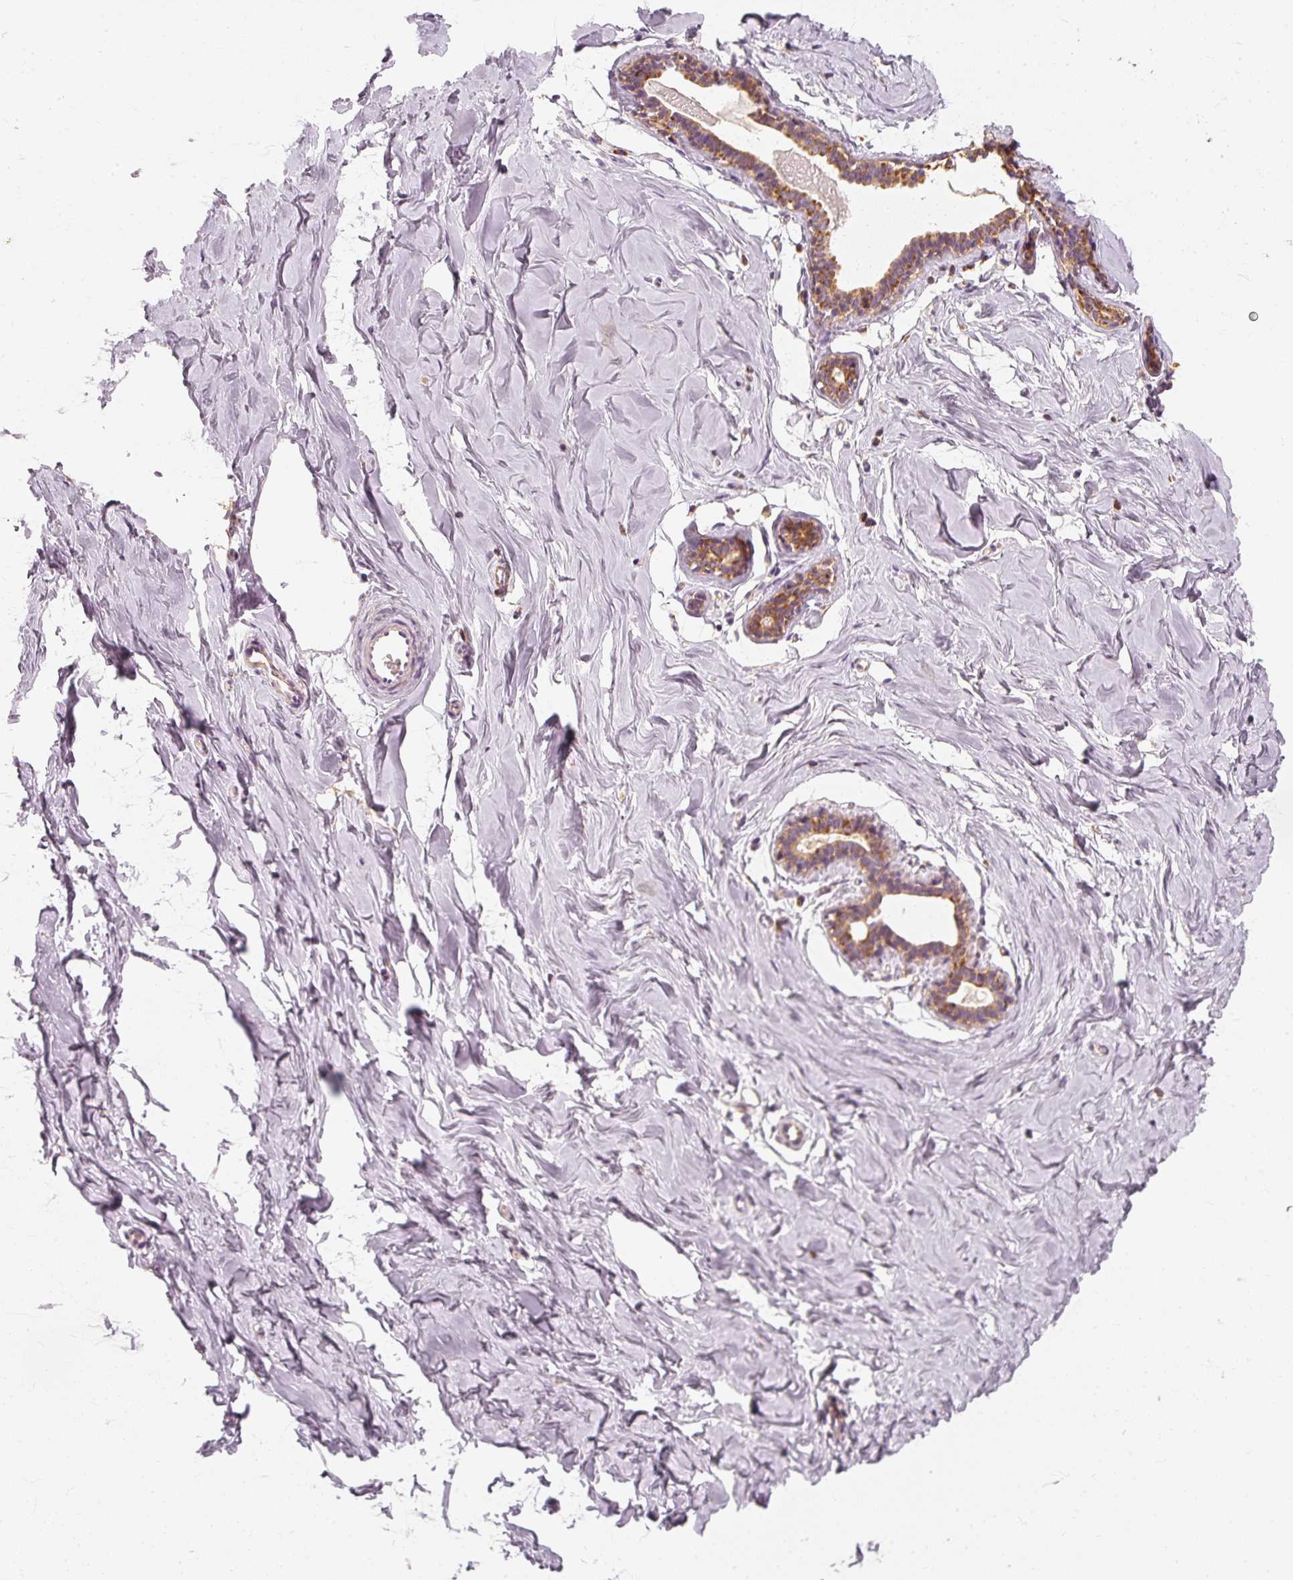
{"staining": {"intensity": "negative", "quantity": "none", "location": "none"}, "tissue": "breast", "cell_type": "Adipocytes", "image_type": "normal", "snomed": [{"axis": "morphology", "description": "Normal tissue, NOS"}, {"axis": "topography", "description": "Breast"}], "caption": "The image shows no staining of adipocytes in normal breast.", "gene": "TOMM40", "patient": {"sex": "female", "age": 23}}